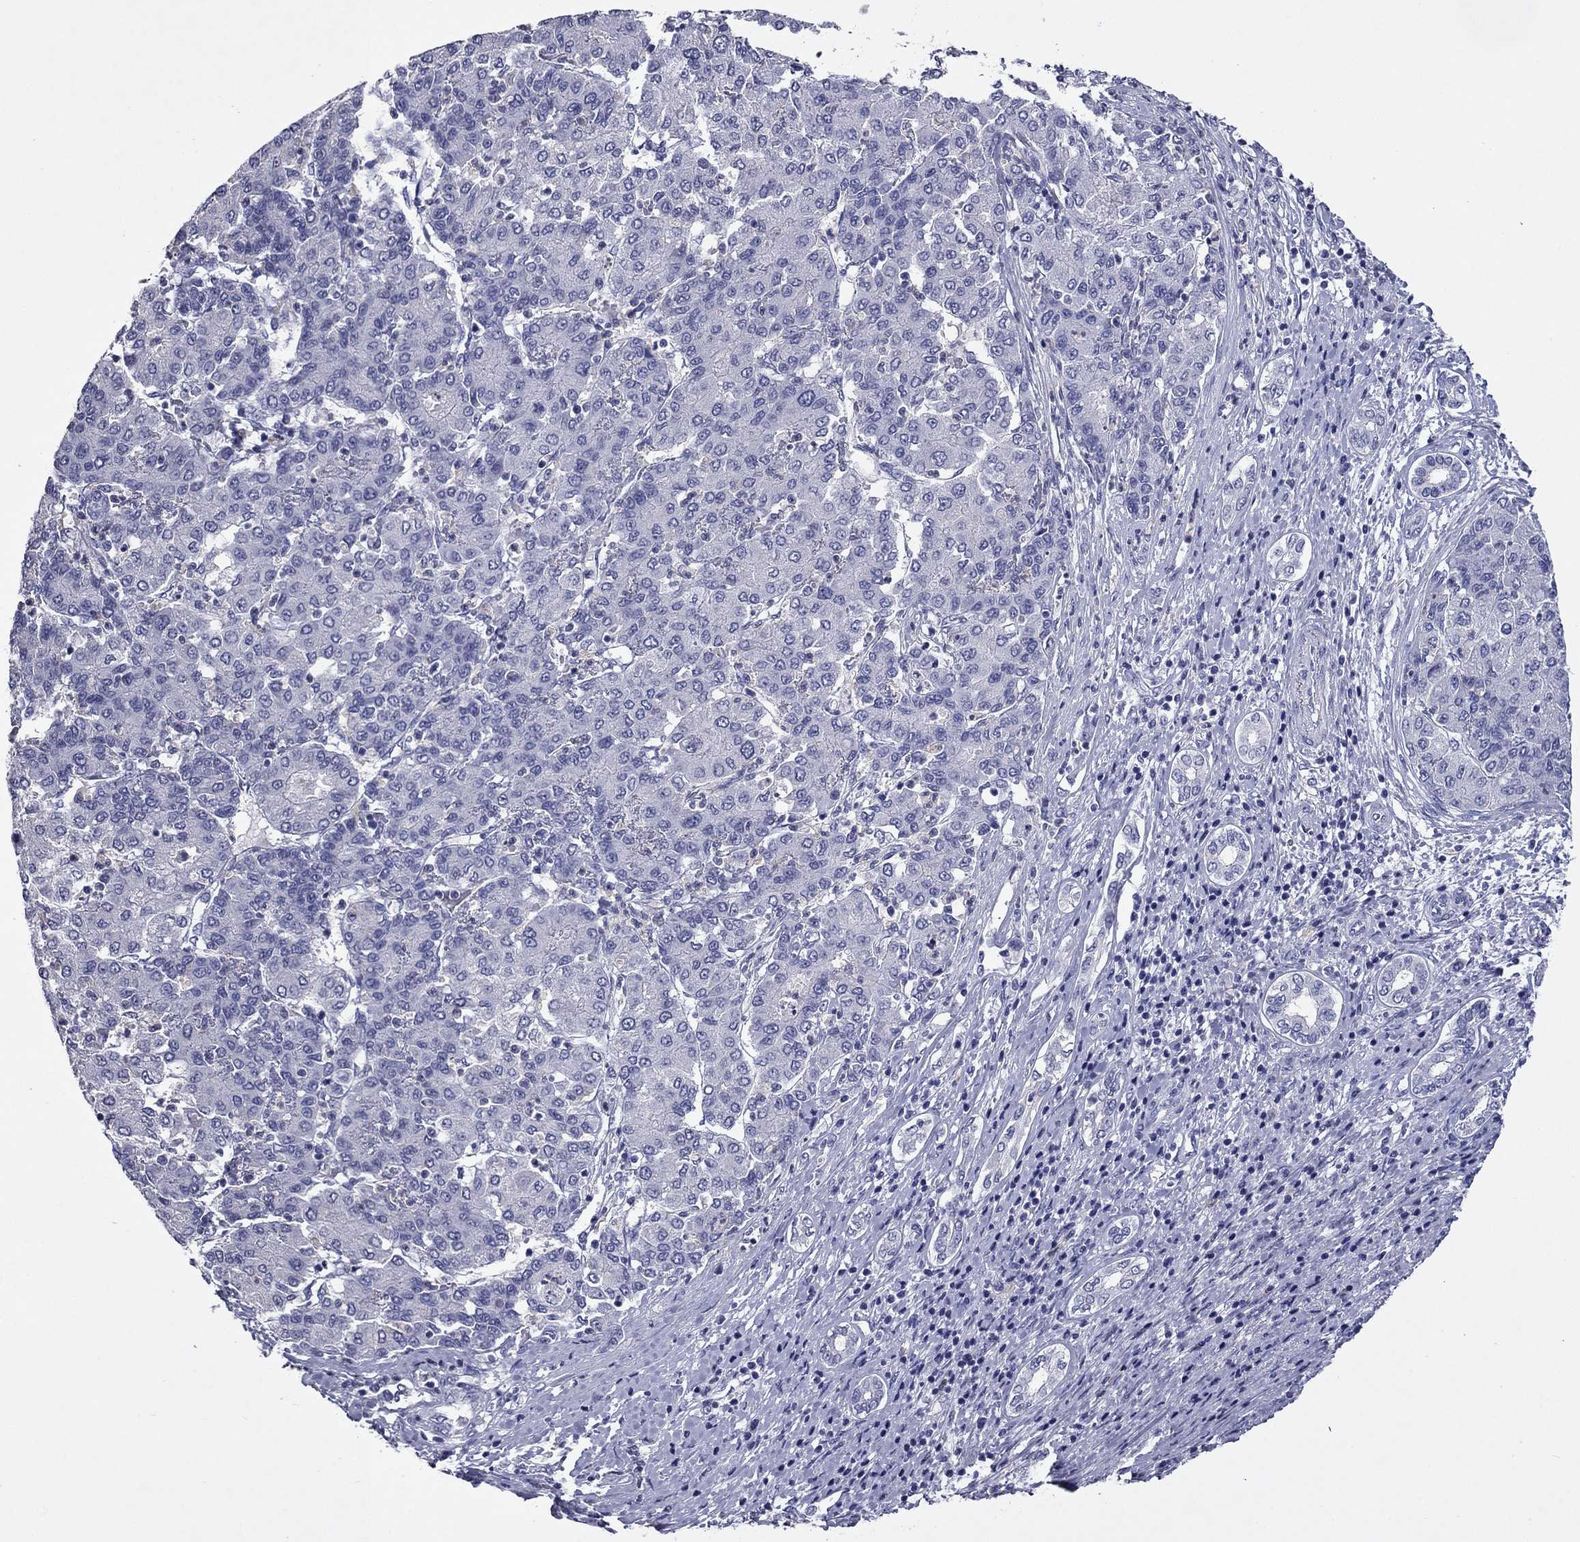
{"staining": {"intensity": "negative", "quantity": "none", "location": "none"}, "tissue": "liver cancer", "cell_type": "Tumor cells", "image_type": "cancer", "snomed": [{"axis": "morphology", "description": "Carcinoma, Hepatocellular, NOS"}, {"axis": "topography", "description": "Liver"}], "caption": "The IHC image has no significant staining in tumor cells of liver cancer tissue.", "gene": "CFAP119", "patient": {"sex": "male", "age": 65}}